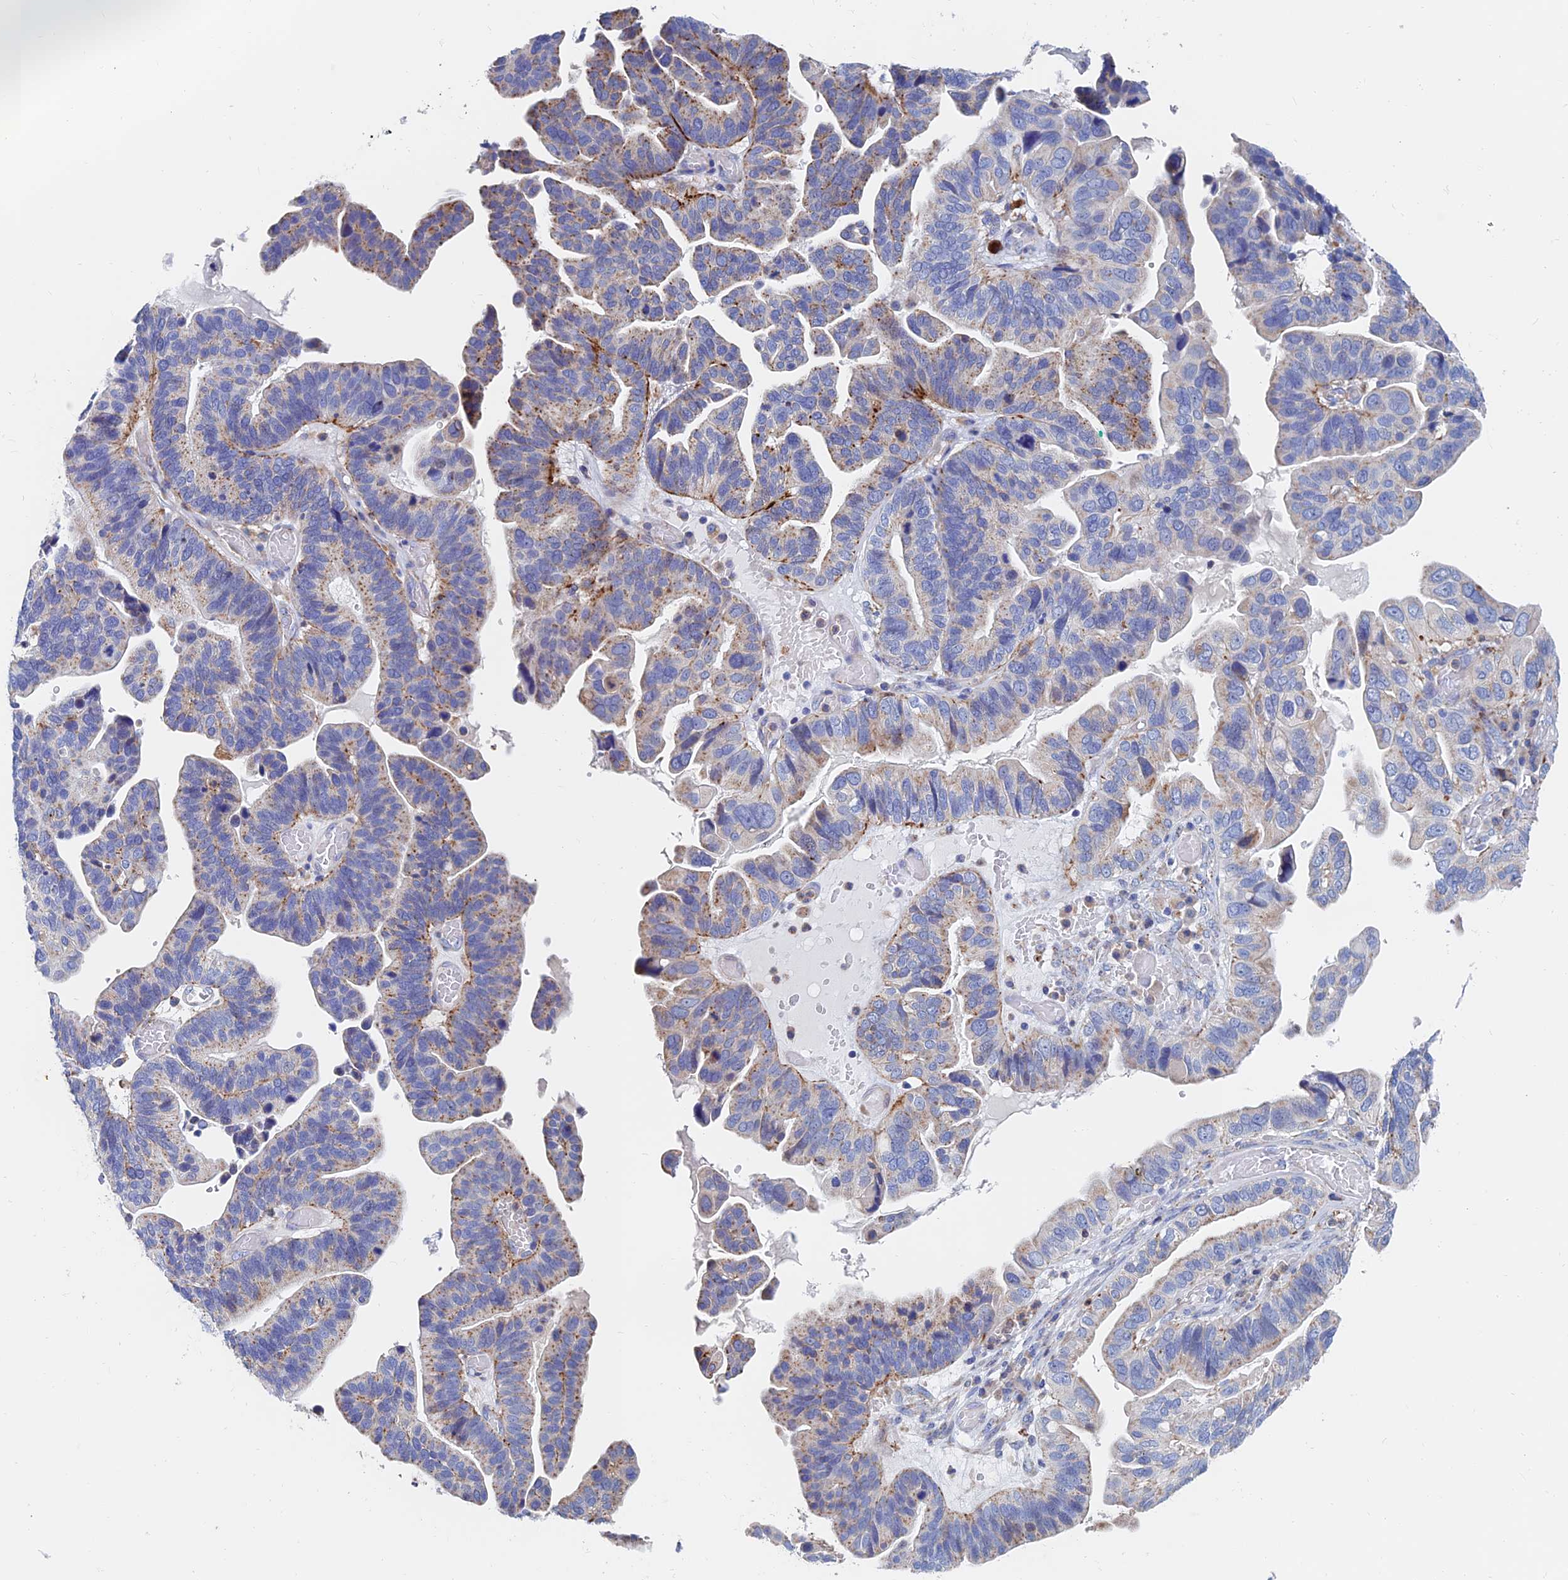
{"staining": {"intensity": "moderate", "quantity": ">75%", "location": "cytoplasmic/membranous"}, "tissue": "ovarian cancer", "cell_type": "Tumor cells", "image_type": "cancer", "snomed": [{"axis": "morphology", "description": "Cystadenocarcinoma, serous, NOS"}, {"axis": "topography", "description": "Ovary"}], "caption": "Immunohistochemistry (IHC) (DAB (3,3'-diaminobenzidine)) staining of human serous cystadenocarcinoma (ovarian) displays moderate cytoplasmic/membranous protein positivity in about >75% of tumor cells.", "gene": "SPNS1", "patient": {"sex": "female", "age": 56}}